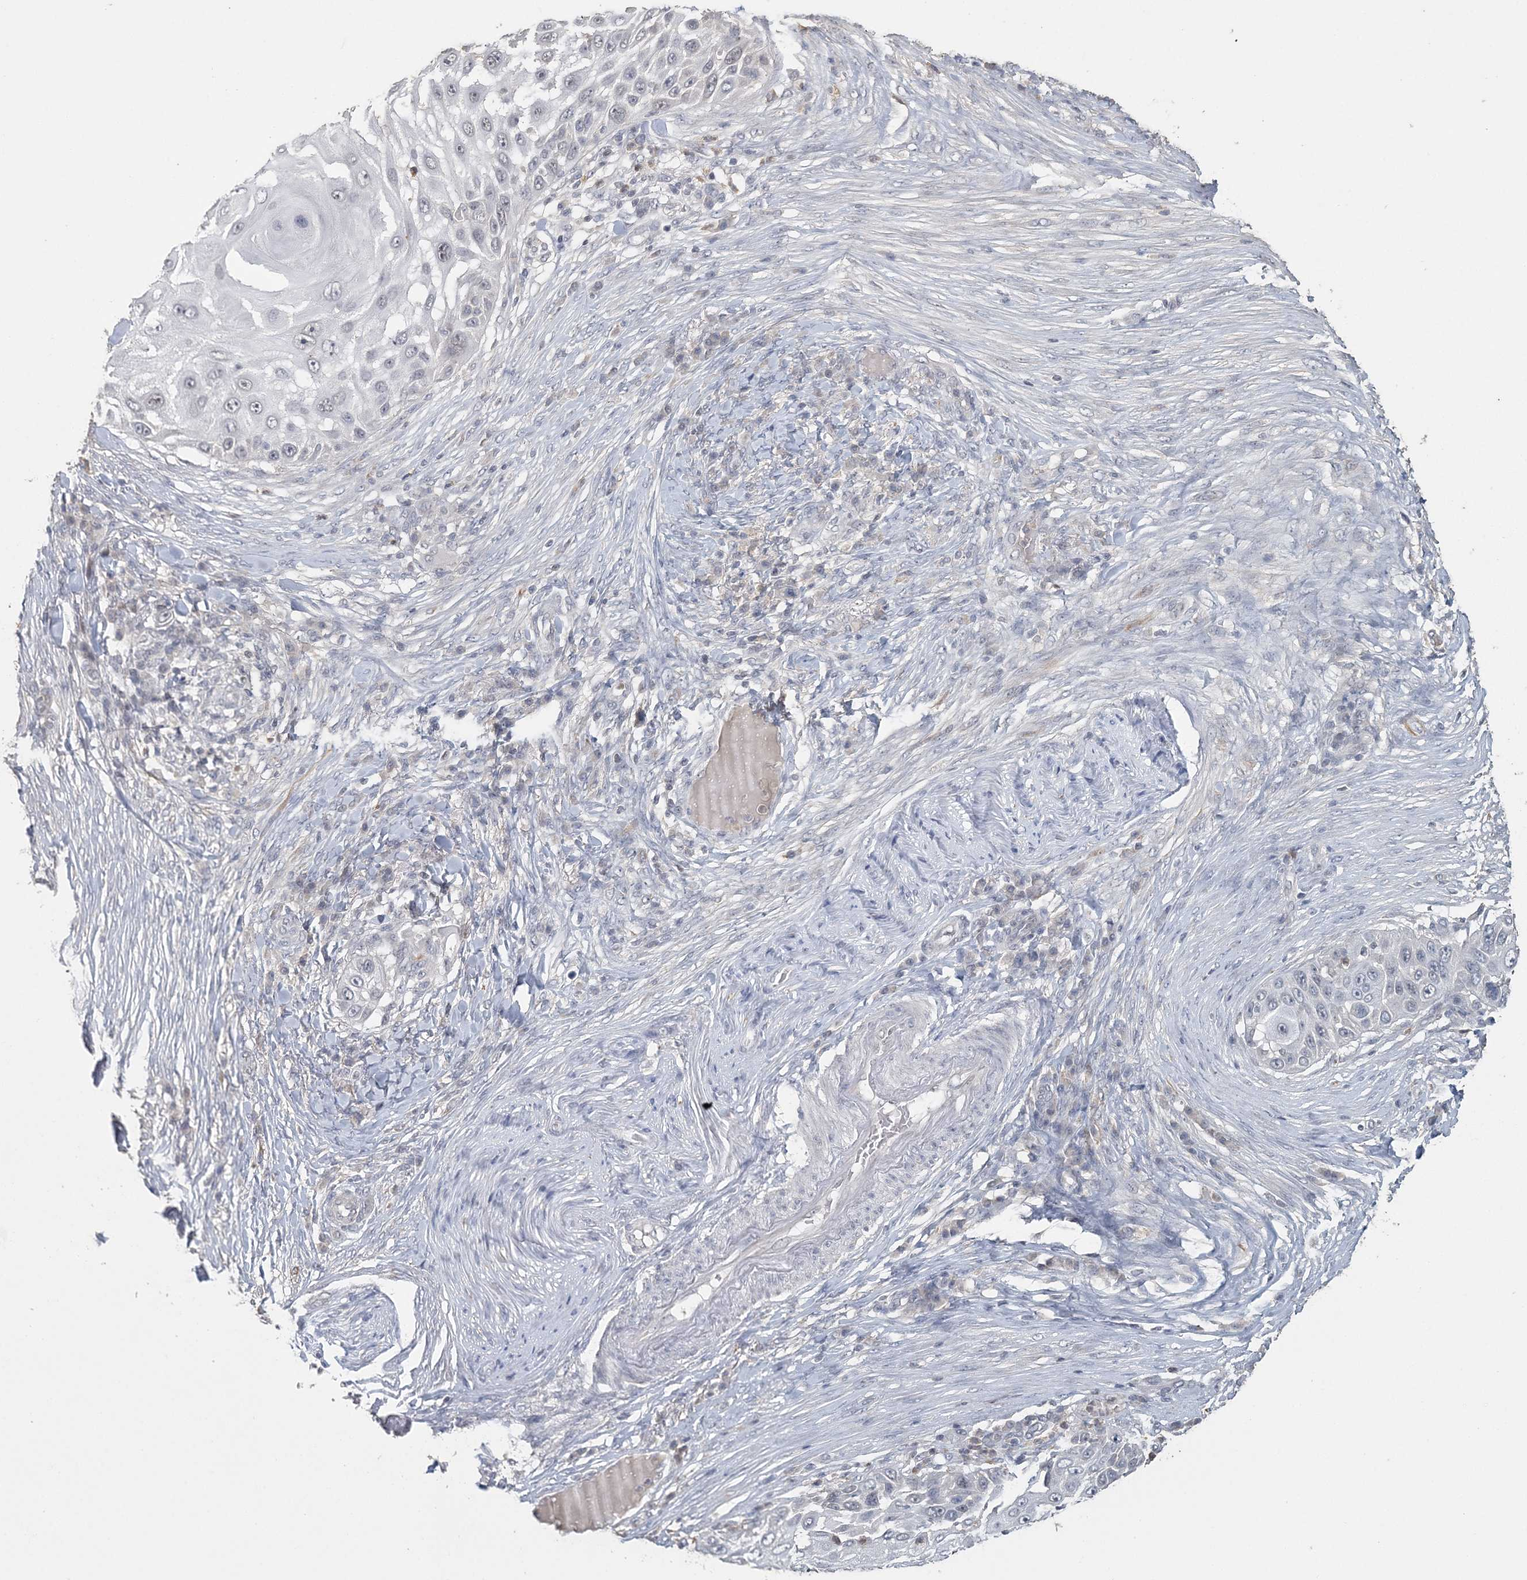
{"staining": {"intensity": "negative", "quantity": "none", "location": "none"}, "tissue": "skin cancer", "cell_type": "Tumor cells", "image_type": "cancer", "snomed": [{"axis": "morphology", "description": "Squamous cell carcinoma, NOS"}, {"axis": "topography", "description": "Skin"}], "caption": "Skin cancer (squamous cell carcinoma) stained for a protein using immunohistochemistry (IHC) exhibits no staining tumor cells.", "gene": "UIMC1", "patient": {"sex": "female", "age": 44}}